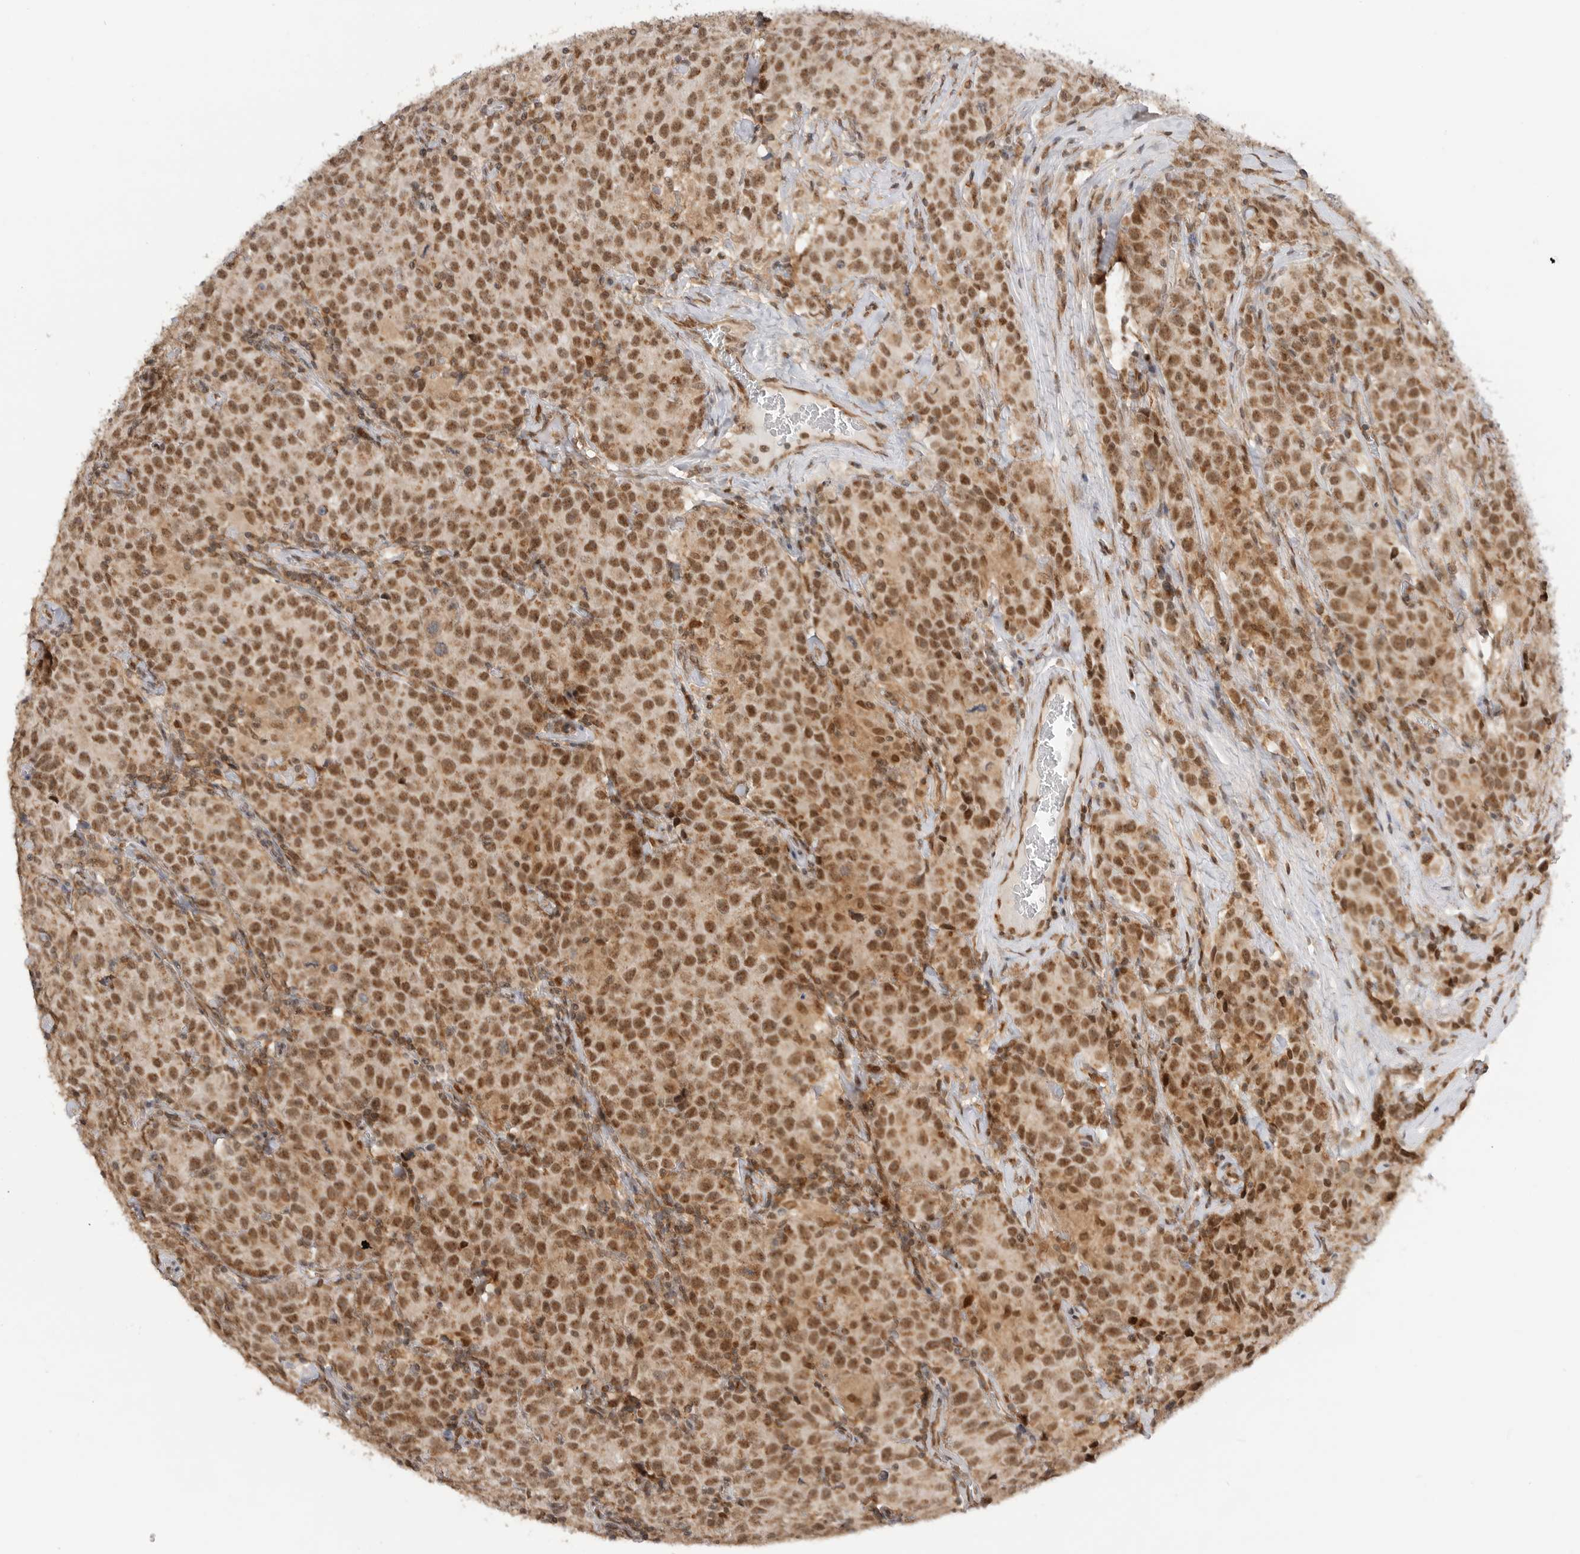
{"staining": {"intensity": "moderate", "quantity": ">75%", "location": "cytoplasmic/membranous,nuclear"}, "tissue": "testis cancer", "cell_type": "Tumor cells", "image_type": "cancer", "snomed": [{"axis": "morphology", "description": "Seminoma, NOS"}, {"axis": "morphology", "description": "Carcinoma, Embryonal, NOS"}, {"axis": "topography", "description": "Testis"}], "caption": "Moderate cytoplasmic/membranous and nuclear positivity for a protein is seen in approximately >75% of tumor cells of testis cancer (embryonal carcinoma) using immunohistochemistry (IHC).", "gene": "ALKAL1", "patient": {"sex": "male", "age": 43}}